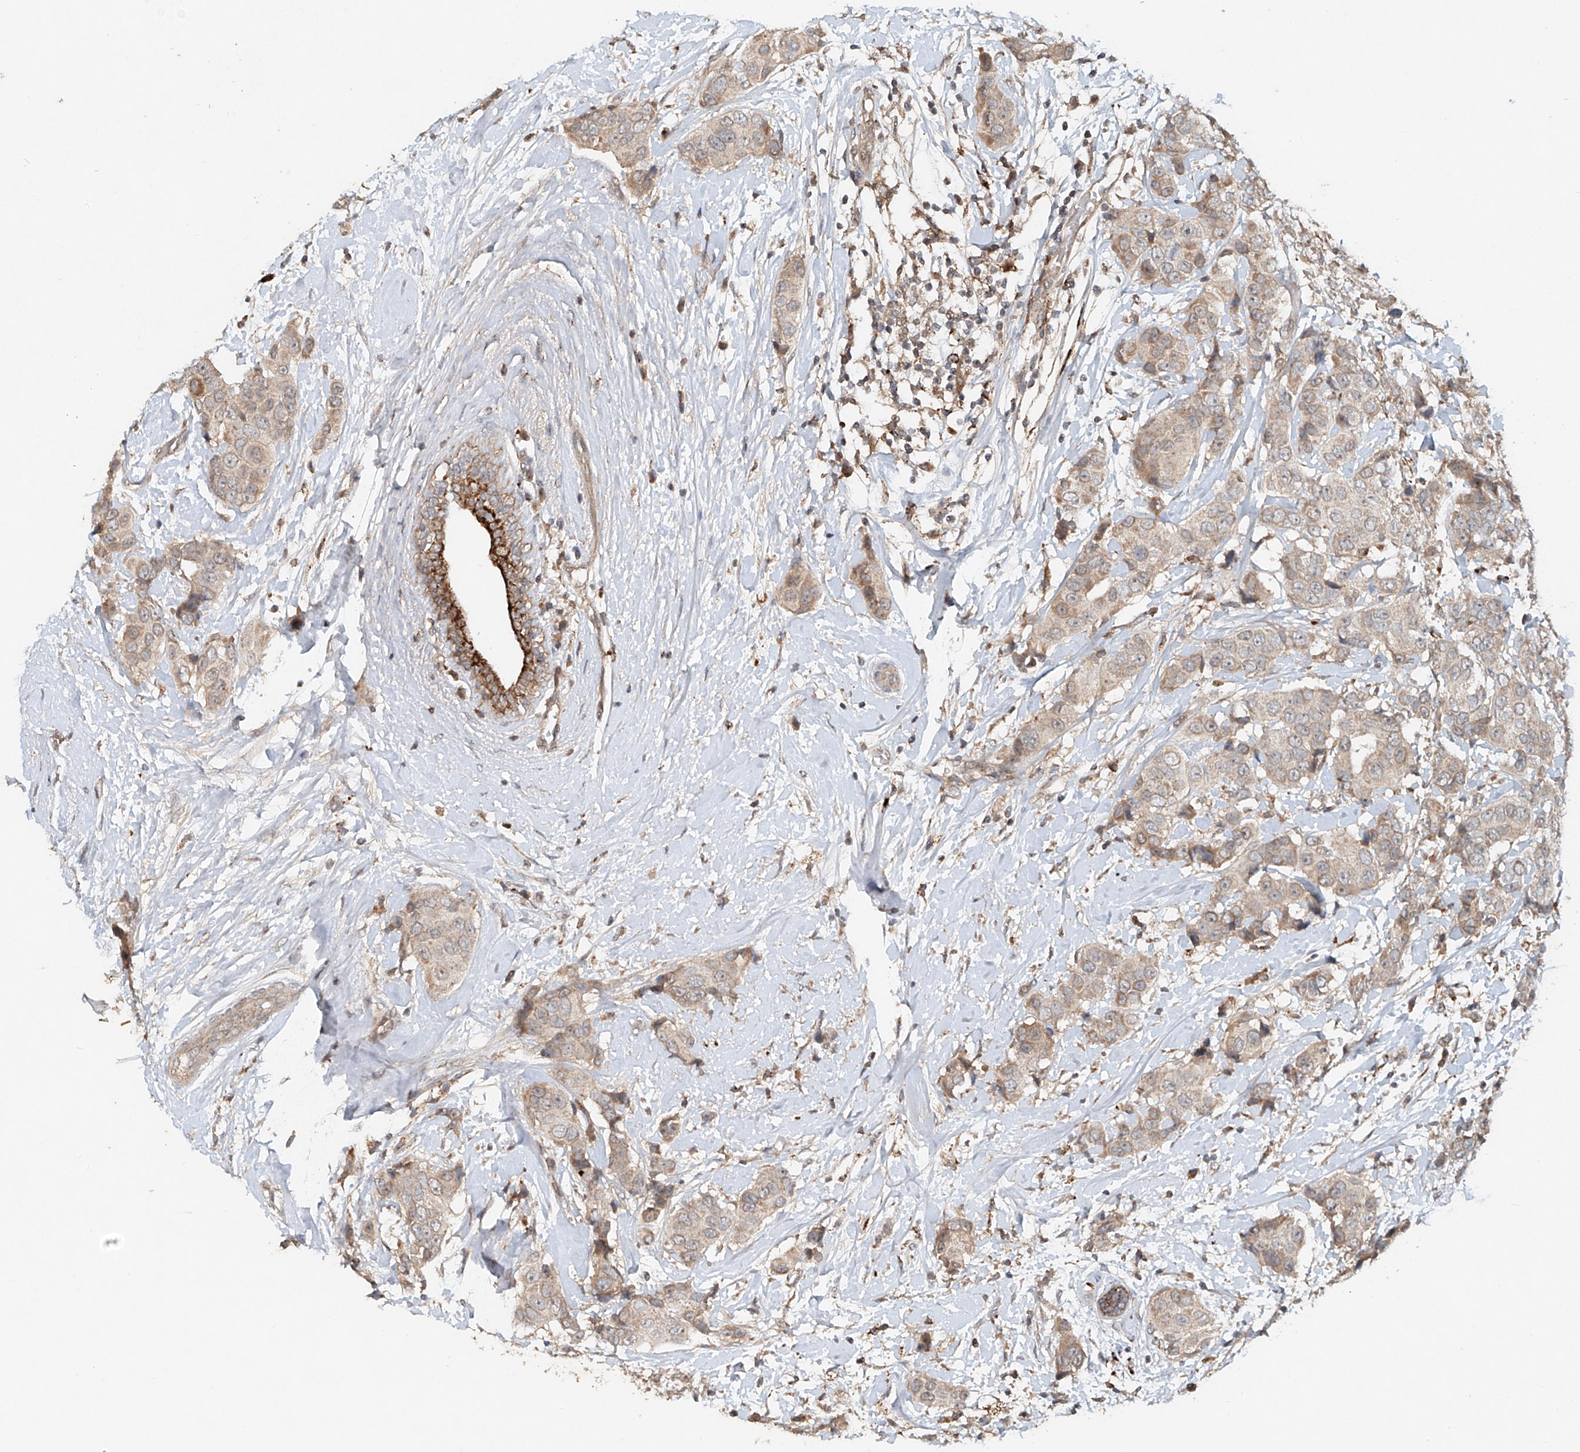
{"staining": {"intensity": "weak", "quantity": ">75%", "location": "cytoplasmic/membranous"}, "tissue": "breast cancer", "cell_type": "Tumor cells", "image_type": "cancer", "snomed": [{"axis": "morphology", "description": "Normal tissue, NOS"}, {"axis": "morphology", "description": "Duct carcinoma"}, {"axis": "topography", "description": "Breast"}], "caption": "This is an image of immunohistochemistry staining of breast cancer (infiltrating ductal carcinoma), which shows weak staining in the cytoplasmic/membranous of tumor cells.", "gene": "IER5", "patient": {"sex": "female", "age": 39}}